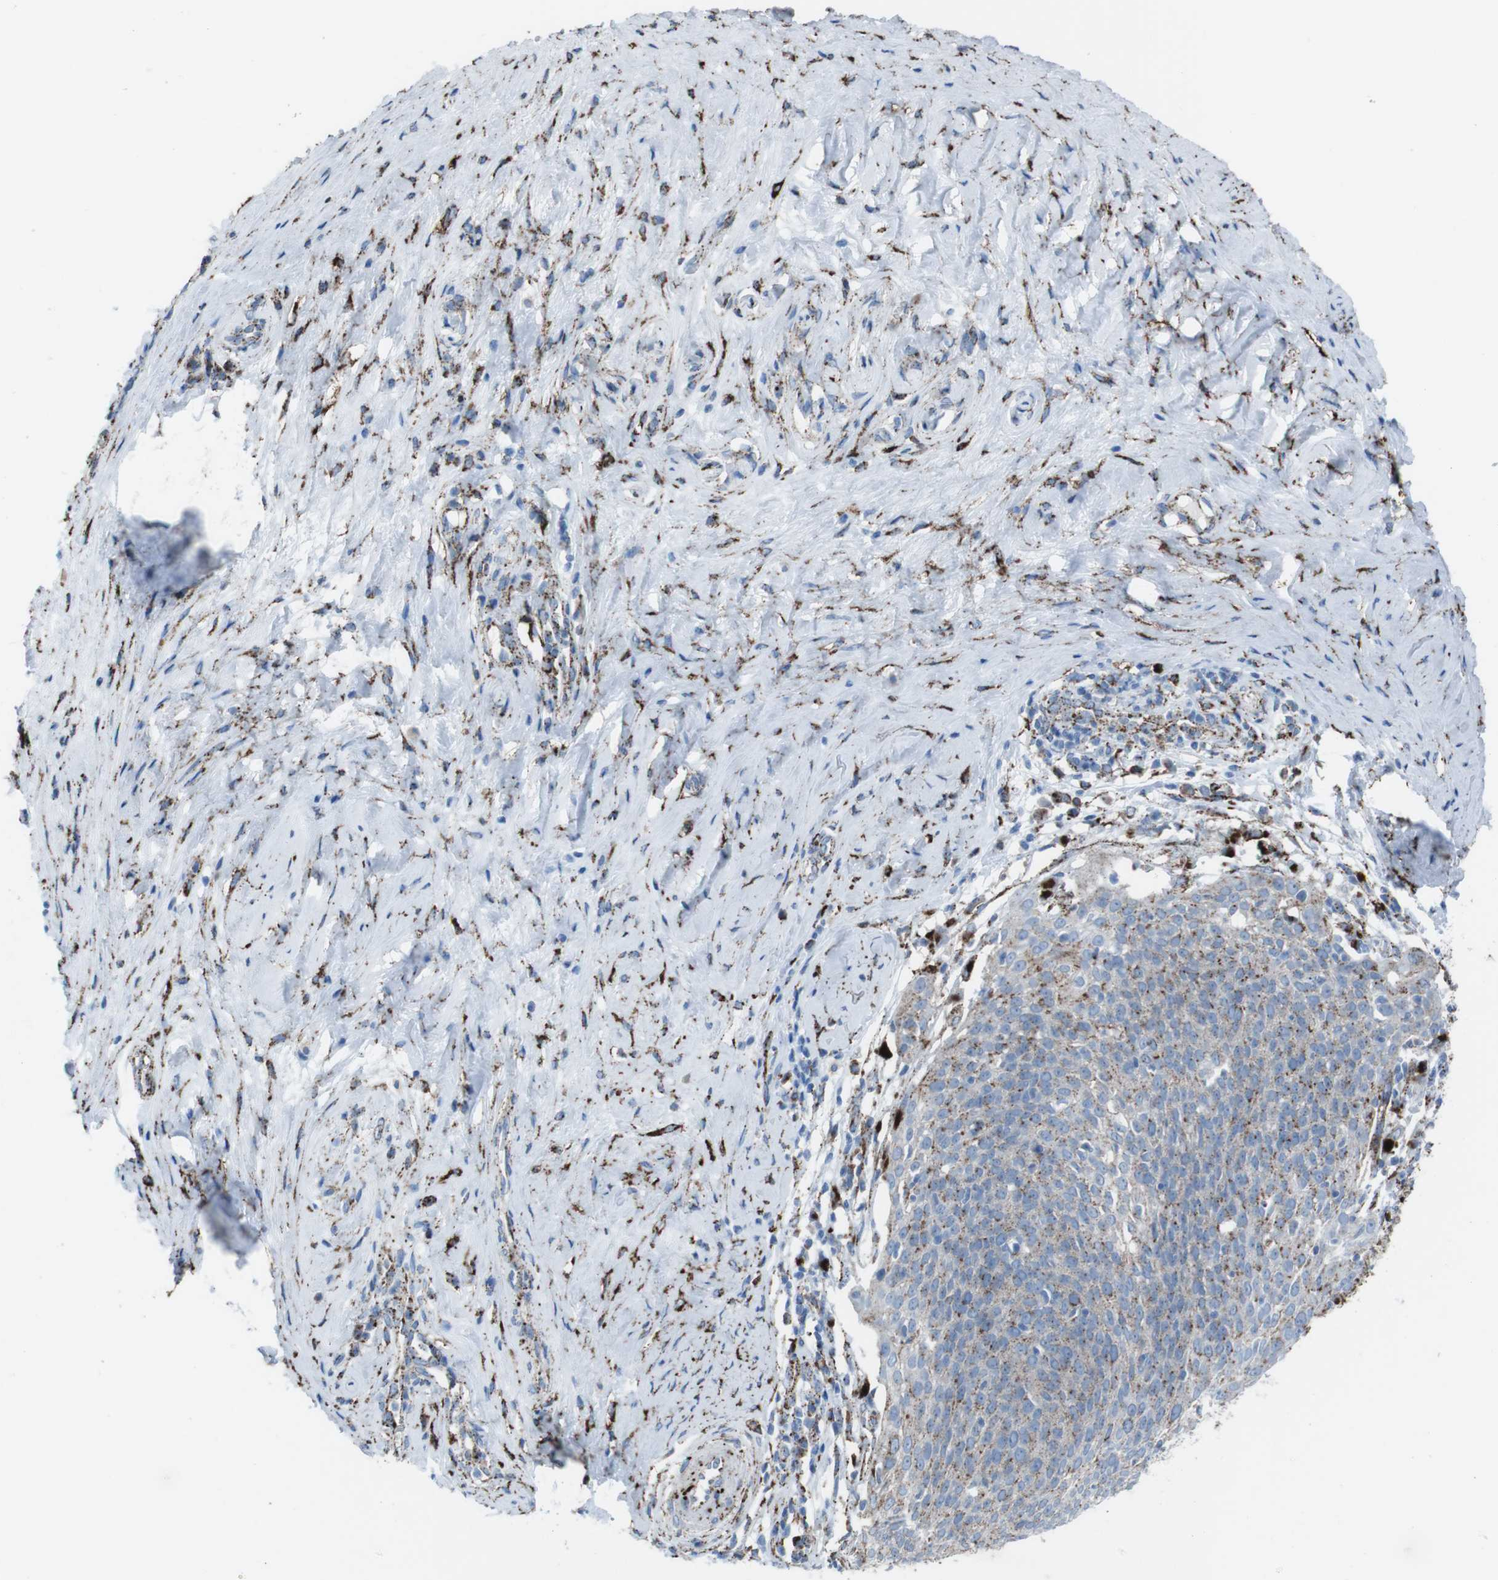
{"staining": {"intensity": "moderate", "quantity": "25%-75%", "location": "cytoplasmic/membranous"}, "tissue": "cervical cancer", "cell_type": "Tumor cells", "image_type": "cancer", "snomed": [{"axis": "morphology", "description": "Squamous cell carcinoma, NOS"}, {"axis": "topography", "description": "Cervix"}], "caption": "Cervical cancer (squamous cell carcinoma) stained with a protein marker shows moderate staining in tumor cells.", "gene": "SCARB2", "patient": {"sex": "female", "age": 51}}